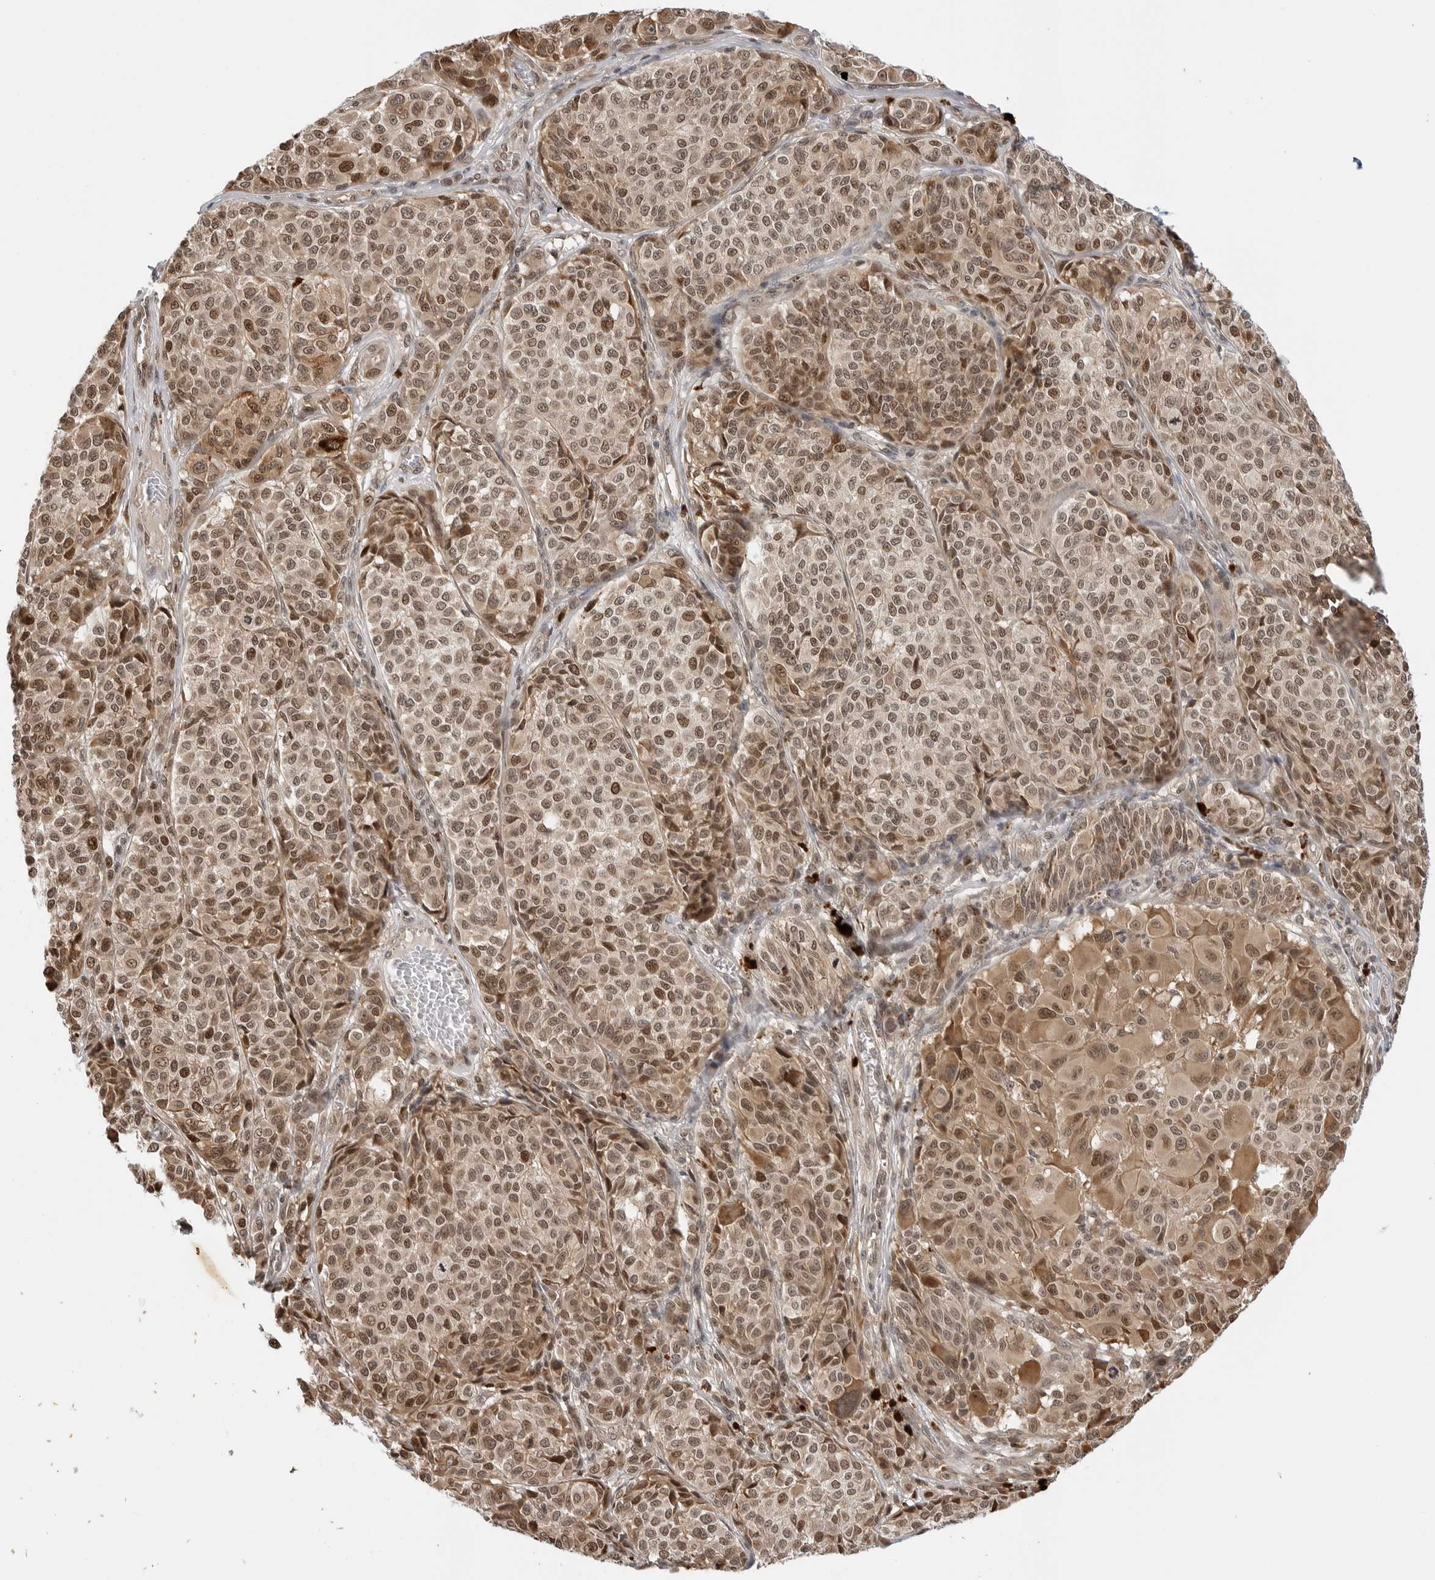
{"staining": {"intensity": "moderate", "quantity": ">75%", "location": "cytoplasmic/membranous,nuclear"}, "tissue": "melanoma", "cell_type": "Tumor cells", "image_type": "cancer", "snomed": [{"axis": "morphology", "description": "Malignant melanoma, NOS"}, {"axis": "topography", "description": "Skin"}], "caption": "DAB immunohistochemical staining of human malignant melanoma shows moderate cytoplasmic/membranous and nuclear protein staining in about >75% of tumor cells. Immunohistochemistry stains the protein of interest in brown and the nuclei are stained blue.", "gene": "TIPRL", "patient": {"sex": "male", "age": 83}}